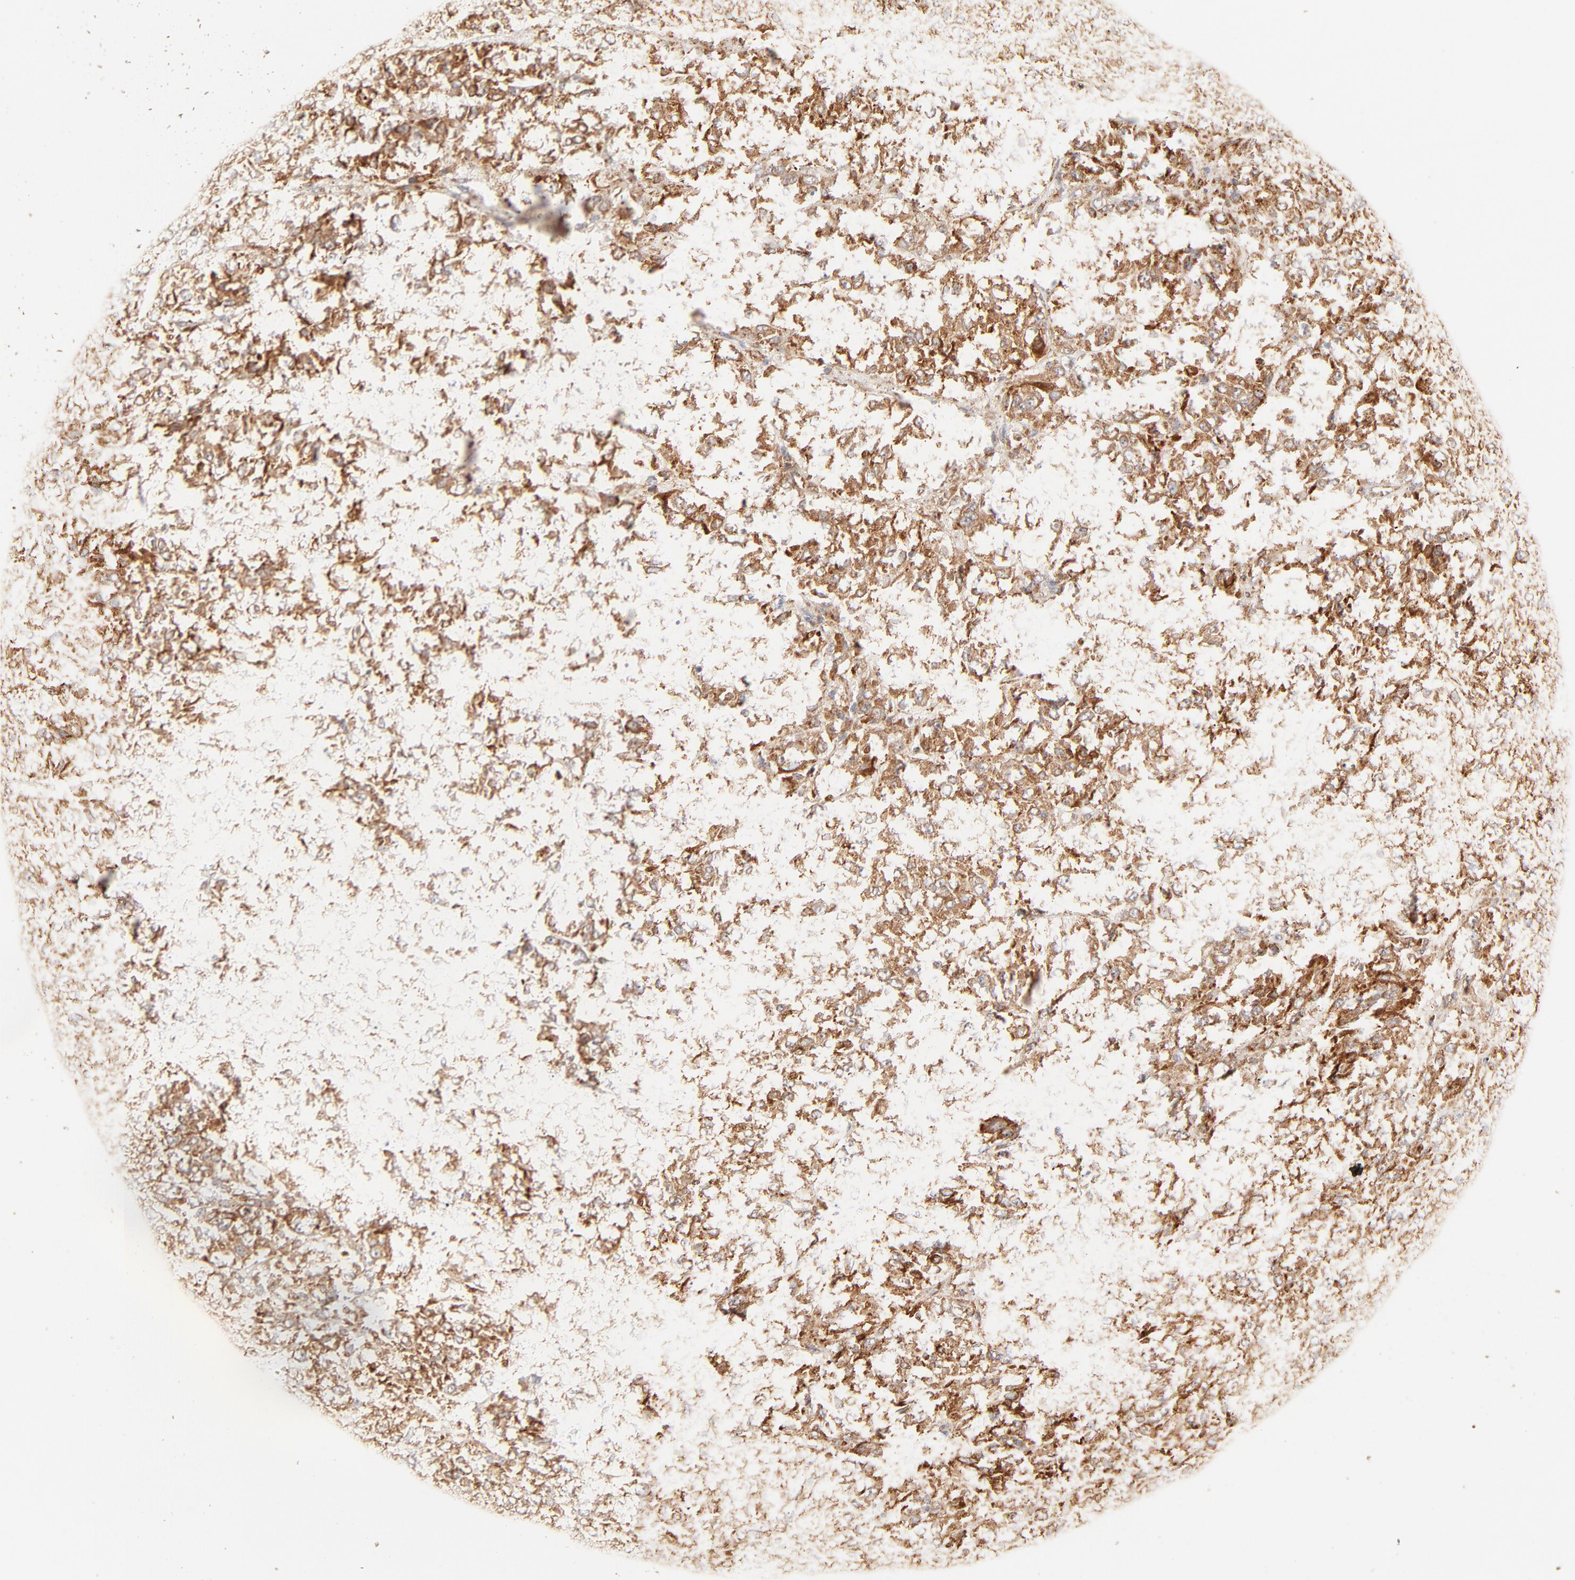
{"staining": {"intensity": "strong", "quantity": ">75%", "location": "cytoplasmic/membranous"}, "tissue": "melanoma", "cell_type": "Tumor cells", "image_type": "cancer", "snomed": [{"axis": "morphology", "description": "Malignant melanoma, Metastatic site"}, {"axis": "topography", "description": "Lung"}], "caption": "This photomicrograph reveals IHC staining of human malignant melanoma (metastatic site), with high strong cytoplasmic/membranous expression in approximately >75% of tumor cells.", "gene": "PARP12", "patient": {"sex": "male", "age": 64}}